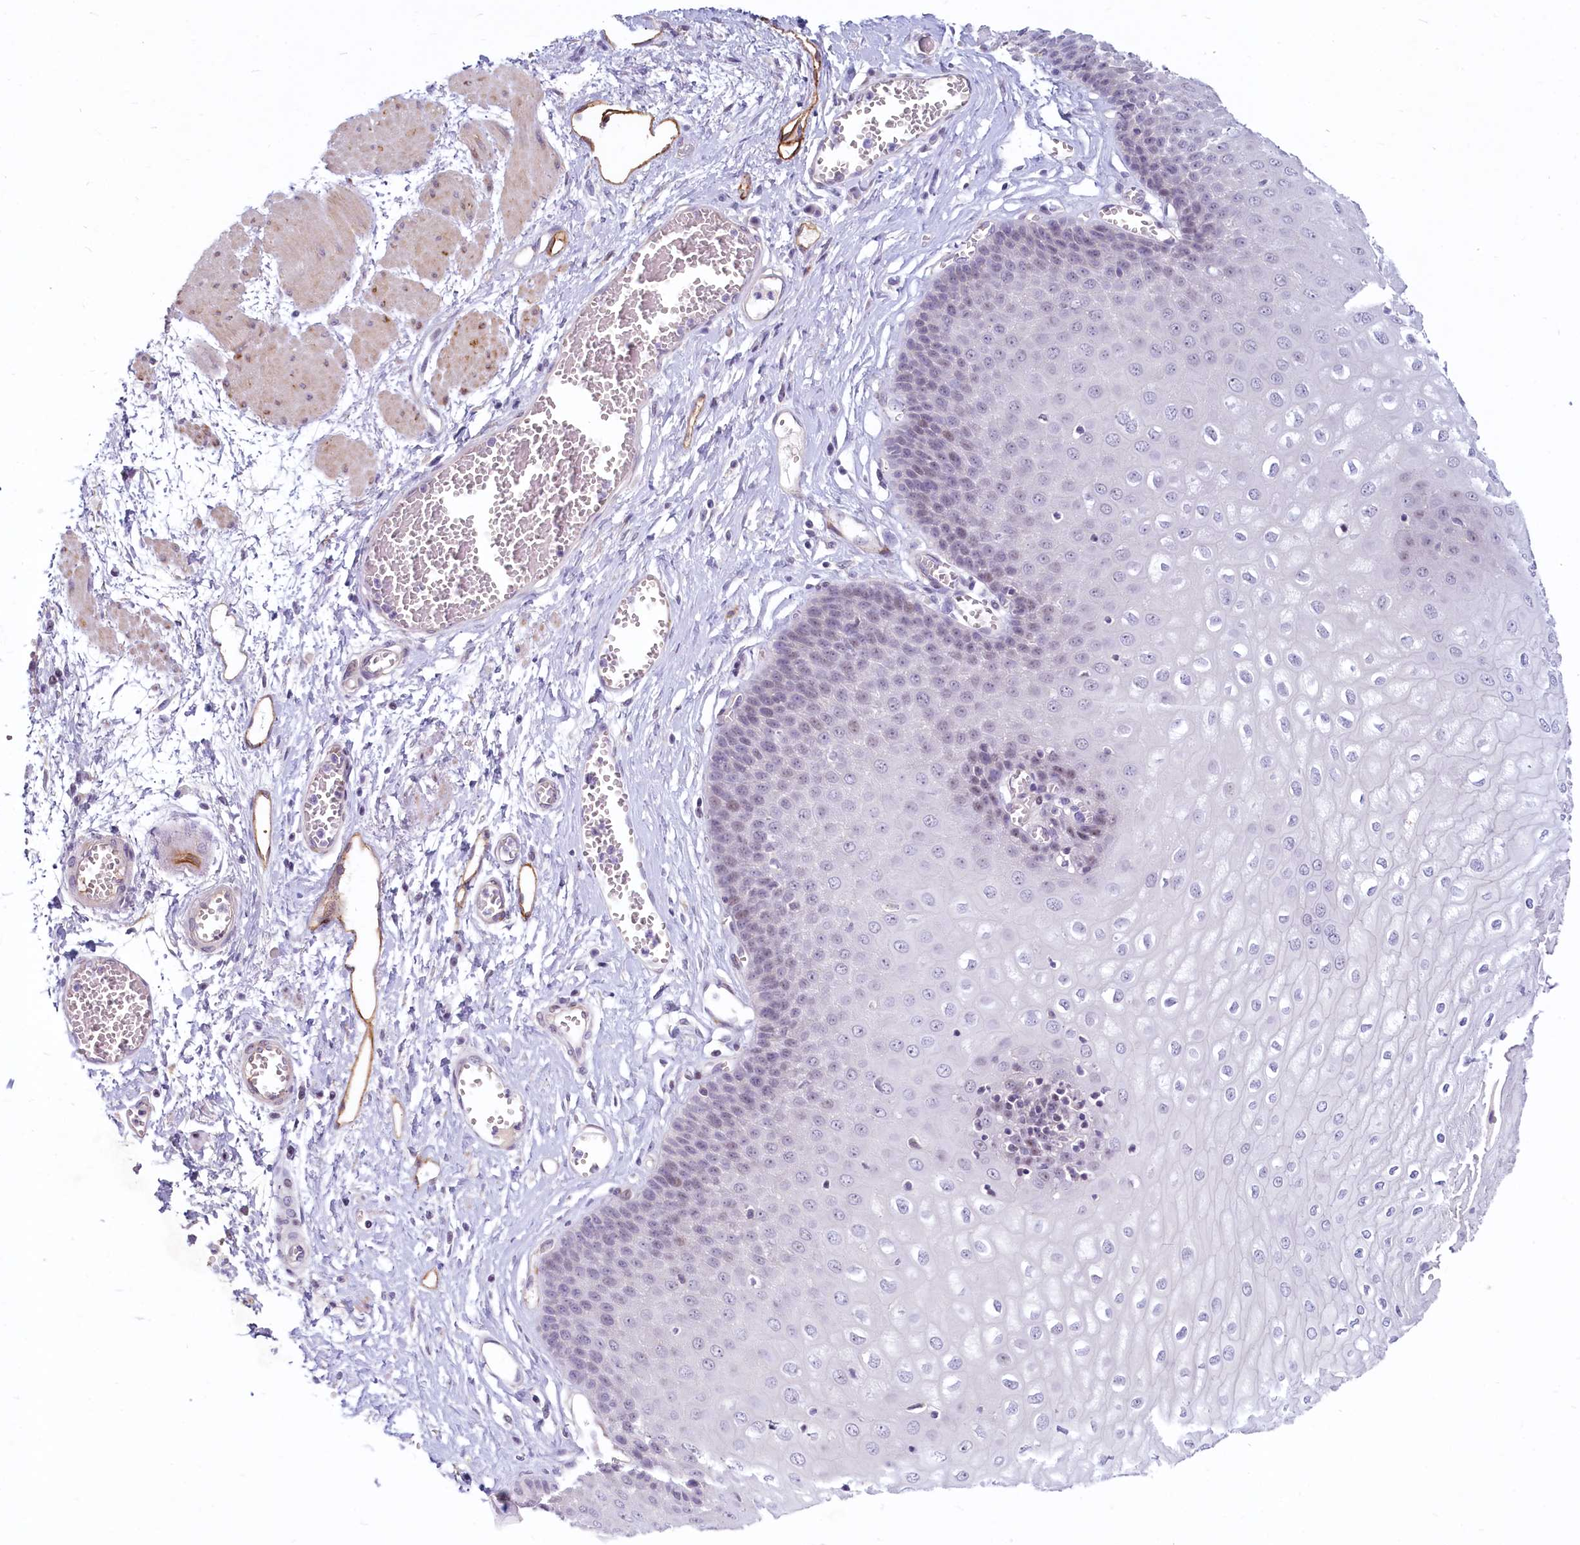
{"staining": {"intensity": "weak", "quantity": "25%-75%", "location": "nuclear"}, "tissue": "esophagus", "cell_type": "Squamous epithelial cells", "image_type": "normal", "snomed": [{"axis": "morphology", "description": "Normal tissue, NOS"}, {"axis": "topography", "description": "Esophagus"}], "caption": "Brown immunohistochemical staining in unremarkable human esophagus shows weak nuclear positivity in about 25%-75% of squamous epithelial cells. (brown staining indicates protein expression, while blue staining denotes nuclei).", "gene": "PROCR", "patient": {"sex": "male", "age": 60}}